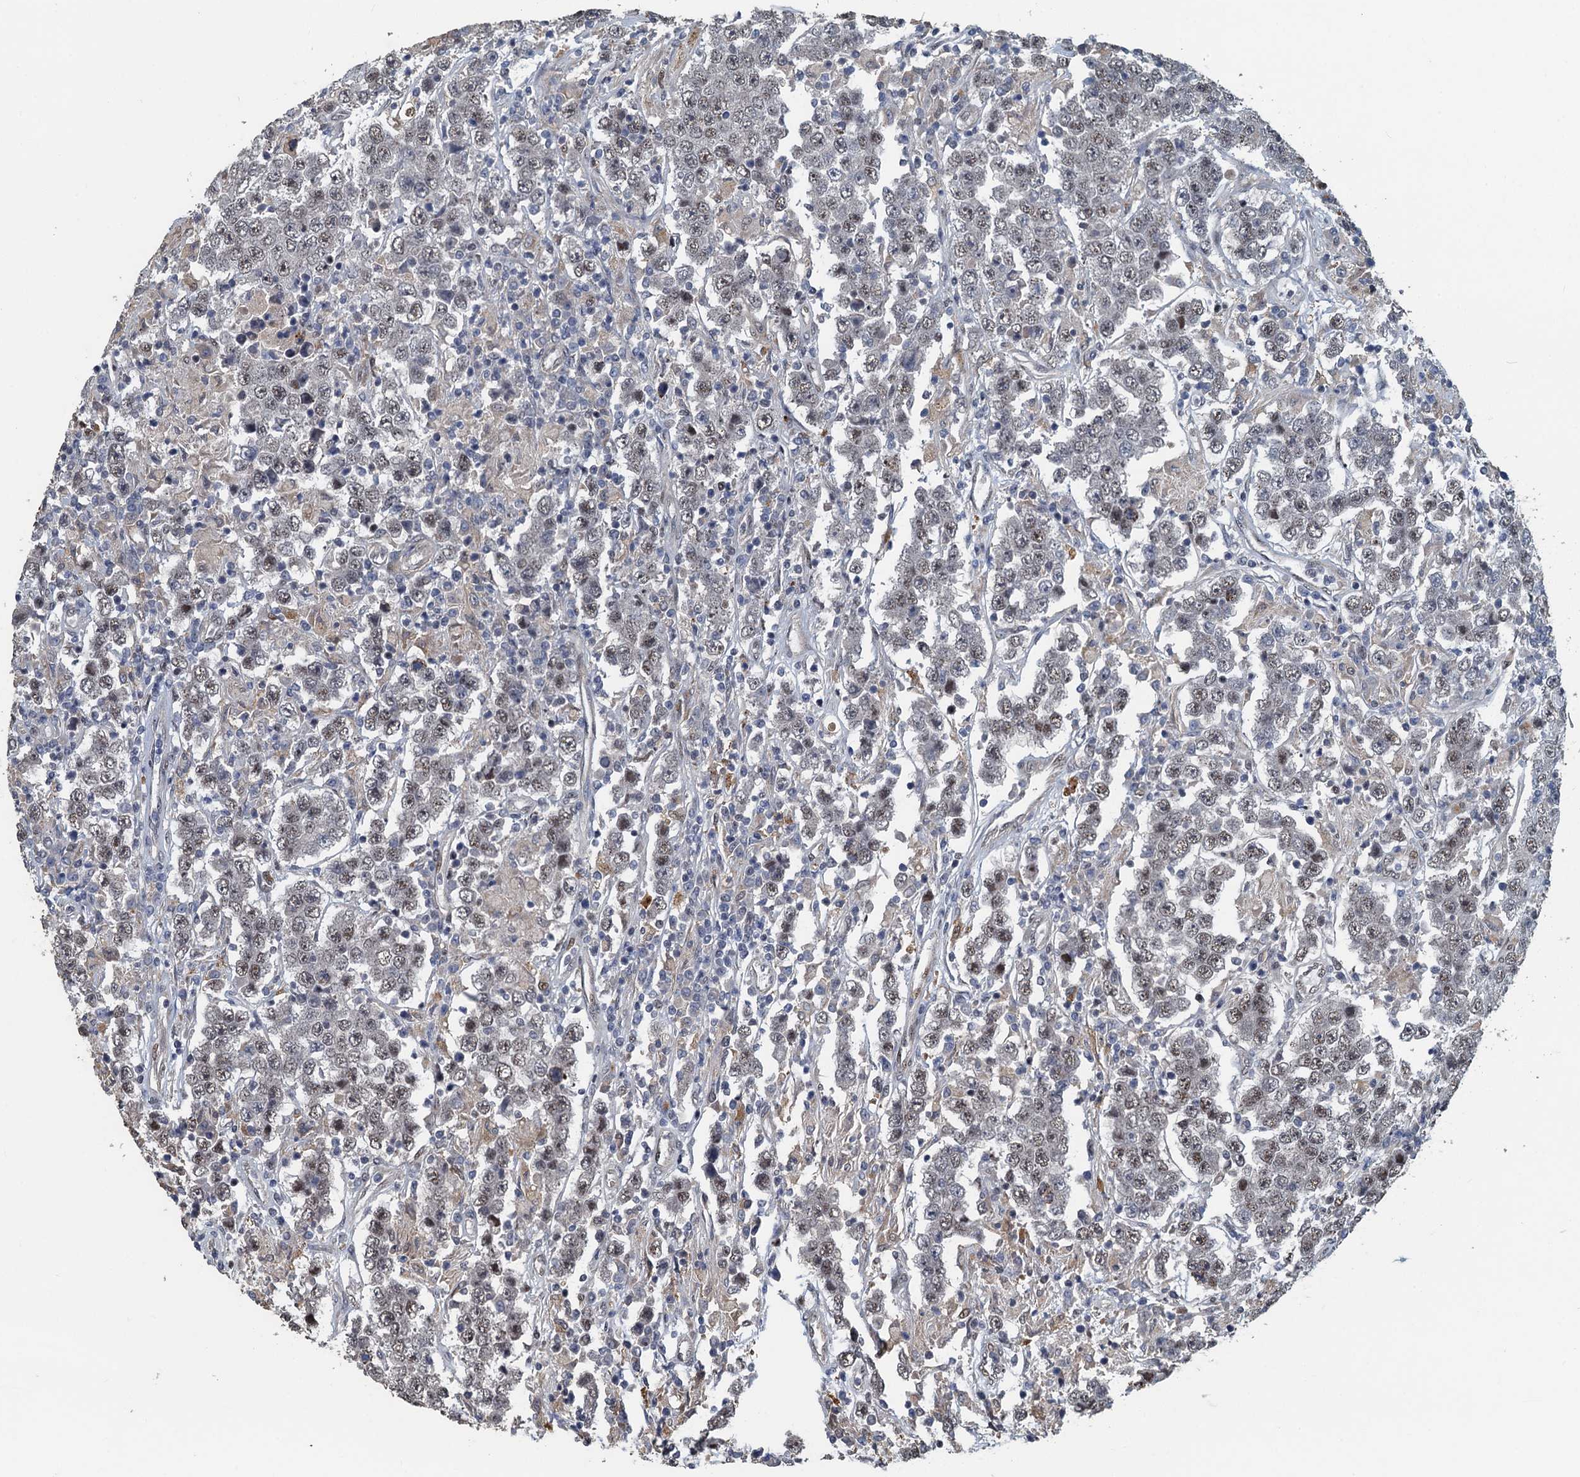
{"staining": {"intensity": "weak", "quantity": "25%-75%", "location": "nuclear"}, "tissue": "testis cancer", "cell_type": "Tumor cells", "image_type": "cancer", "snomed": [{"axis": "morphology", "description": "Normal tissue, NOS"}, {"axis": "morphology", "description": "Urothelial carcinoma, High grade"}, {"axis": "morphology", "description": "Seminoma, NOS"}, {"axis": "morphology", "description": "Carcinoma, Embryonal, NOS"}, {"axis": "topography", "description": "Urinary bladder"}, {"axis": "topography", "description": "Testis"}], "caption": "Testis high-grade urothelial carcinoma stained with a brown dye shows weak nuclear positive staining in approximately 25%-75% of tumor cells.", "gene": "AGRN", "patient": {"sex": "male", "age": 41}}